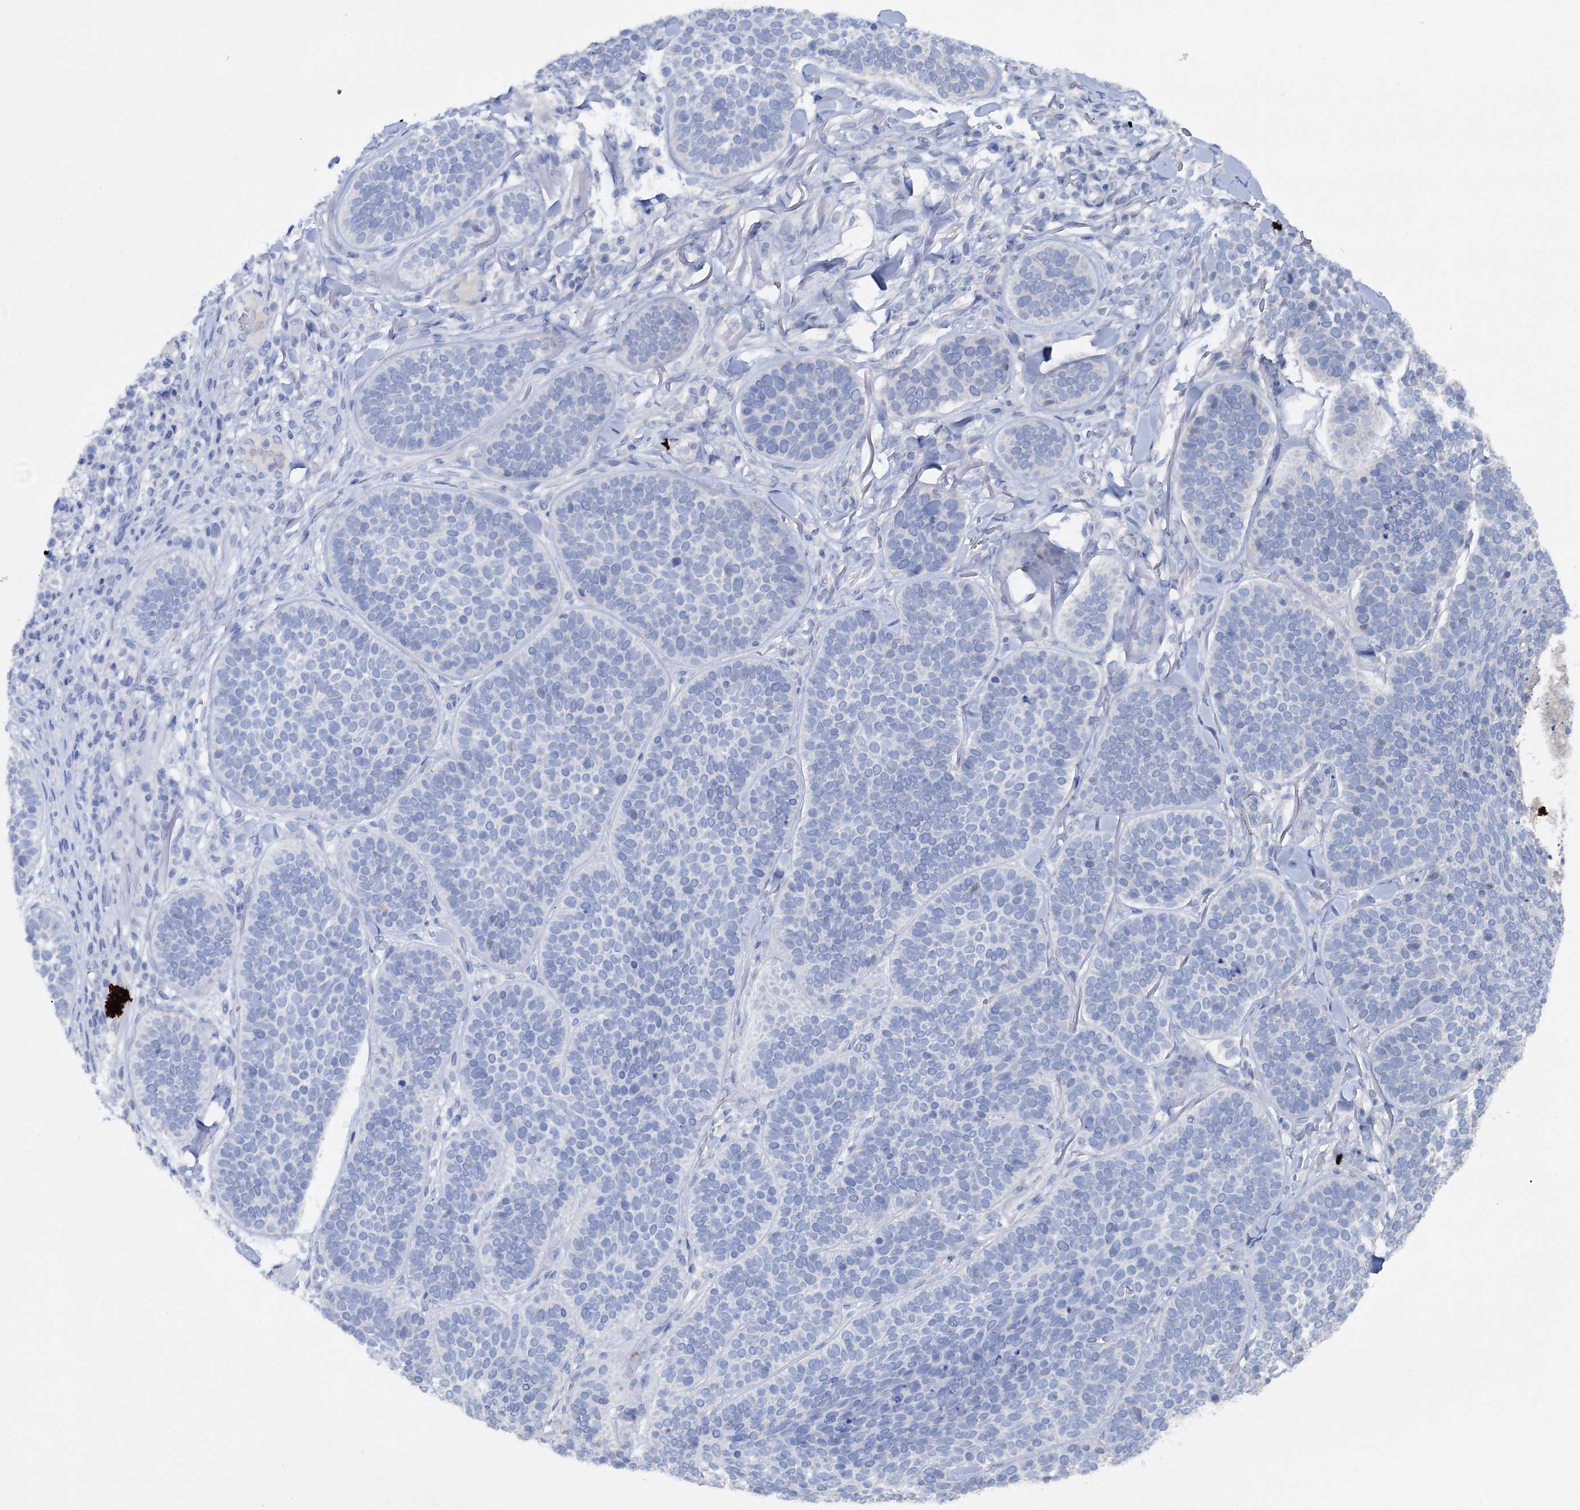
{"staining": {"intensity": "negative", "quantity": "none", "location": "none"}, "tissue": "skin cancer", "cell_type": "Tumor cells", "image_type": "cancer", "snomed": [{"axis": "morphology", "description": "Basal cell carcinoma"}, {"axis": "topography", "description": "Skin"}], "caption": "An IHC histopathology image of skin cancer is shown. There is no staining in tumor cells of skin cancer. The staining was performed using DAB (3,3'-diaminobenzidine) to visualize the protein expression in brown, while the nuclei were stained in blue with hematoxylin (Magnification: 20x).", "gene": "ARL13A", "patient": {"sex": "male", "age": 85}}